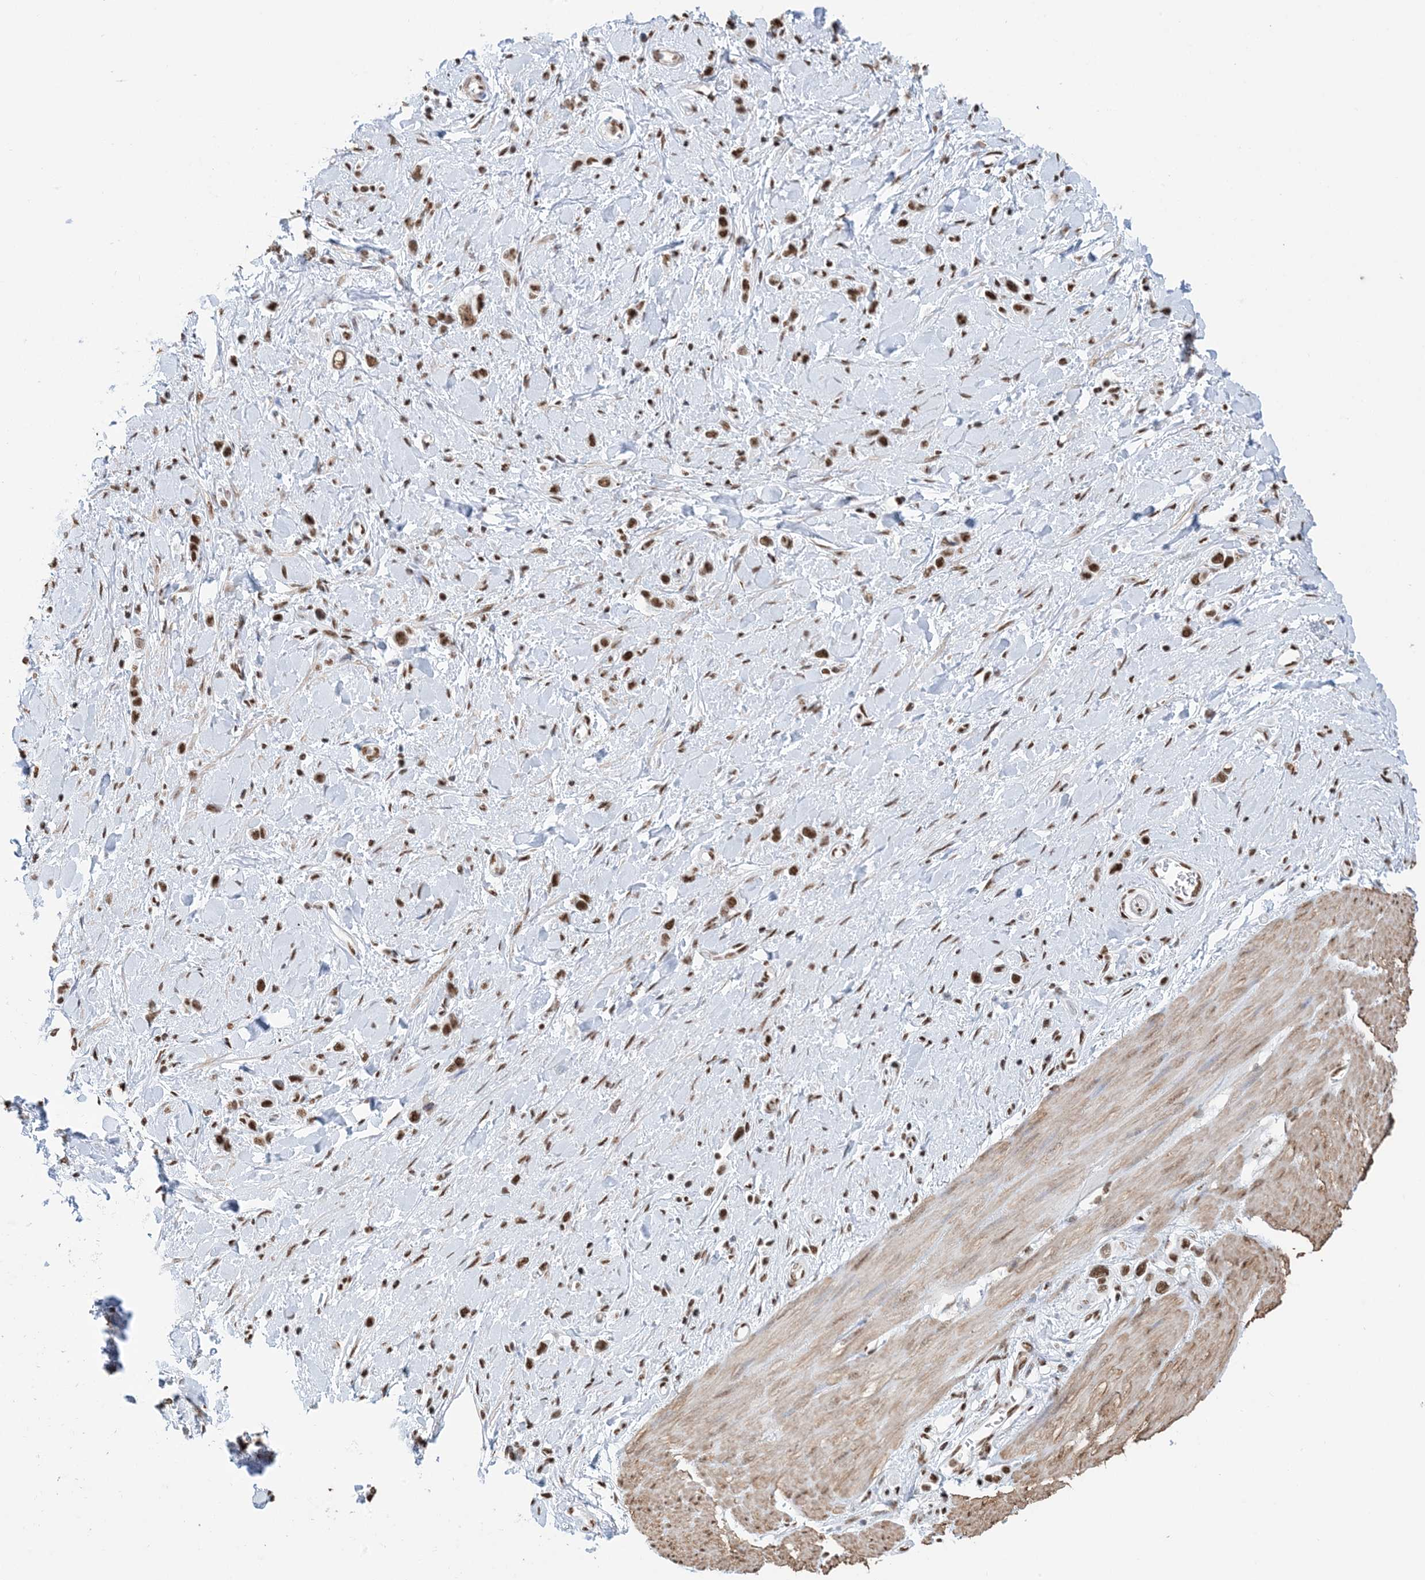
{"staining": {"intensity": "moderate", "quantity": ">75%", "location": "nuclear"}, "tissue": "stomach cancer", "cell_type": "Tumor cells", "image_type": "cancer", "snomed": [{"axis": "morphology", "description": "Normal tissue, NOS"}, {"axis": "morphology", "description": "Adenocarcinoma, NOS"}, {"axis": "topography", "description": "Stomach, upper"}, {"axis": "topography", "description": "Stomach"}], "caption": "Protein expression analysis of human stomach cancer reveals moderate nuclear positivity in about >75% of tumor cells. The staining was performed using DAB to visualize the protein expression in brown, while the nuclei were stained in blue with hematoxylin (Magnification: 20x).", "gene": "ZNF792", "patient": {"sex": "female", "age": 65}}